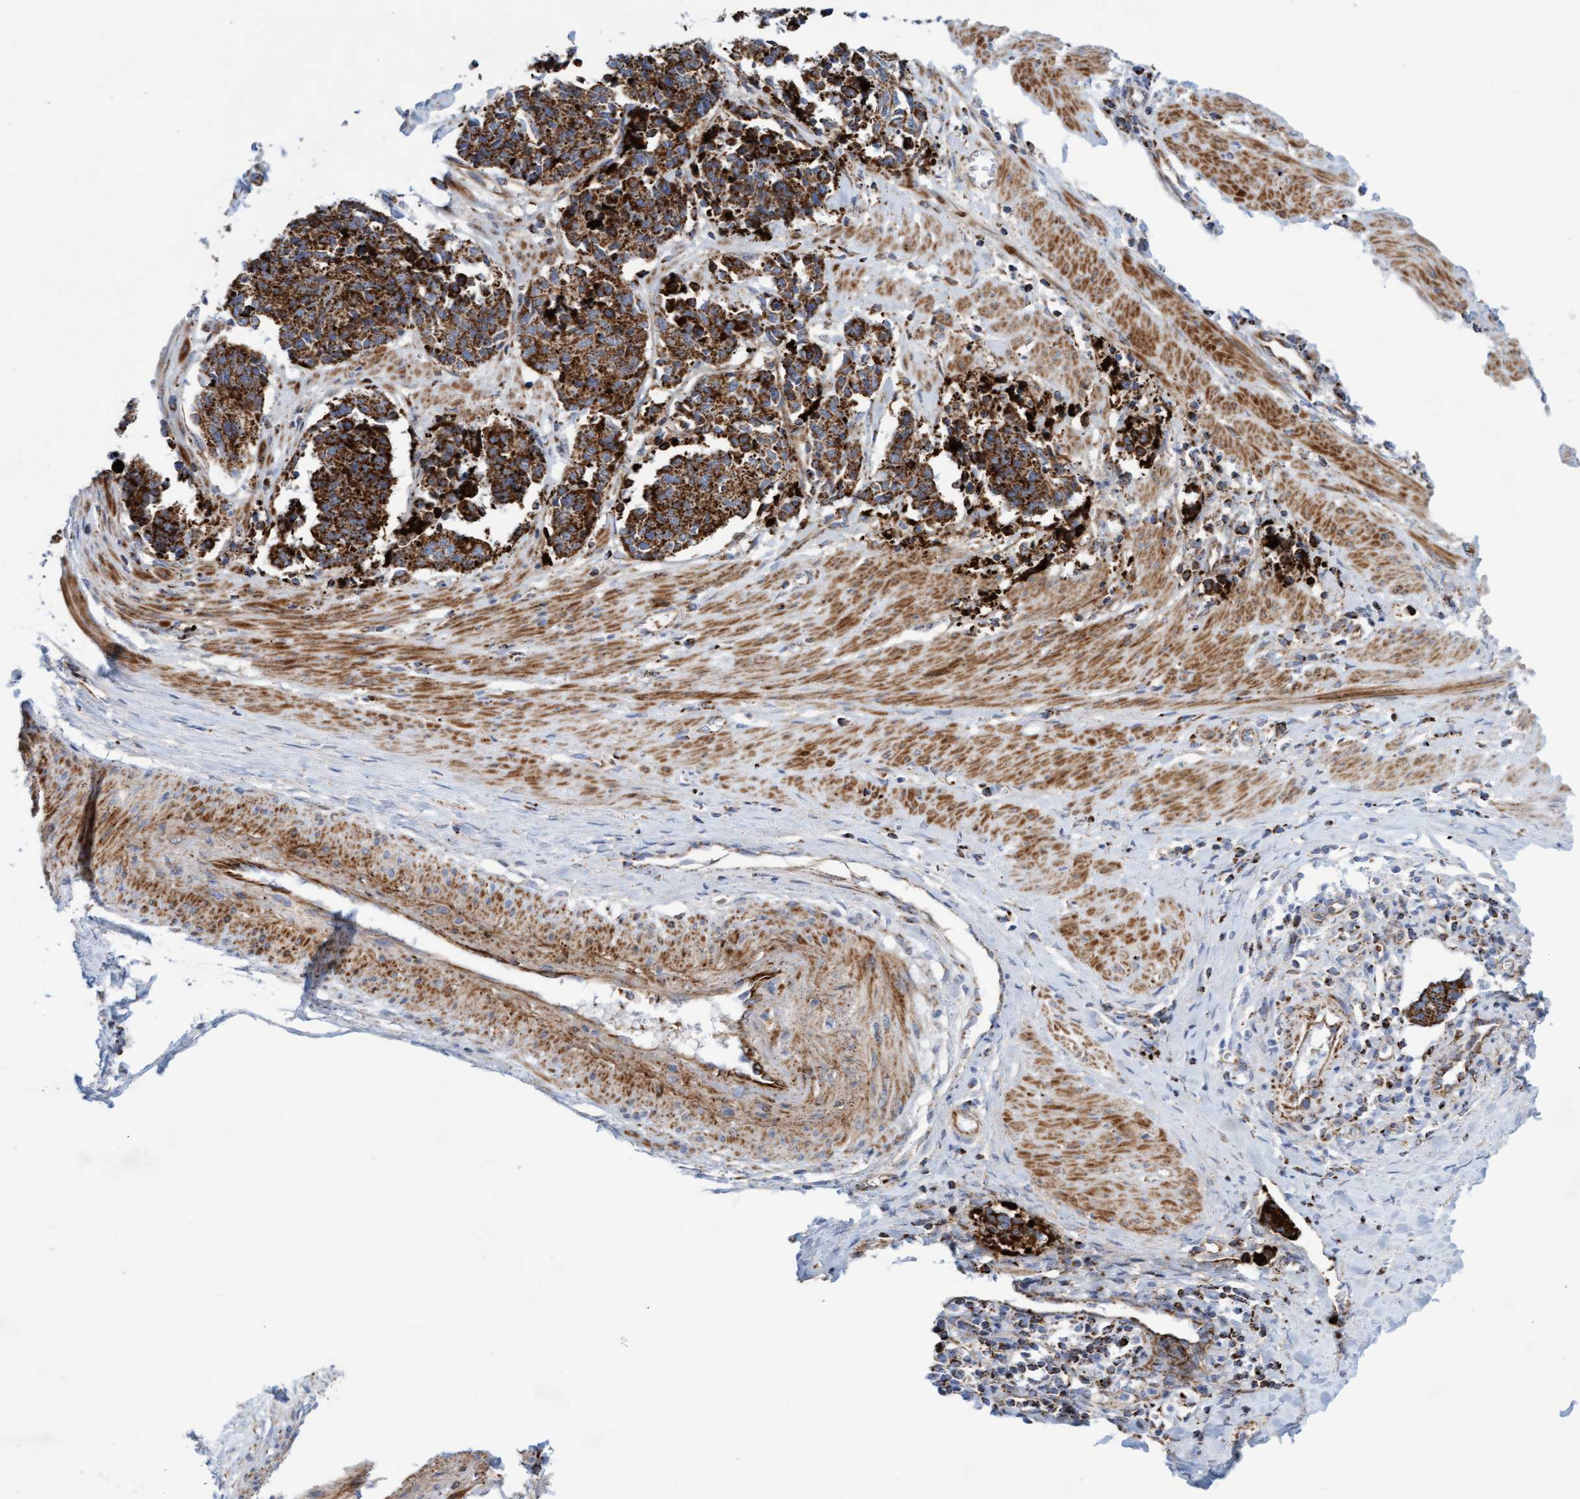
{"staining": {"intensity": "strong", "quantity": ">75%", "location": "cytoplasmic/membranous"}, "tissue": "cervical cancer", "cell_type": "Tumor cells", "image_type": "cancer", "snomed": [{"axis": "morphology", "description": "Normal tissue, NOS"}, {"axis": "morphology", "description": "Squamous cell carcinoma, NOS"}, {"axis": "topography", "description": "Cervix"}], "caption": "This is an image of immunohistochemistry (IHC) staining of cervical squamous cell carcinoma, which shows strong positivity in the cytoplasmic/membranous of tumor cells.", "gene": "GGTA1", "patient": {"sex": "female", "age": 35}}